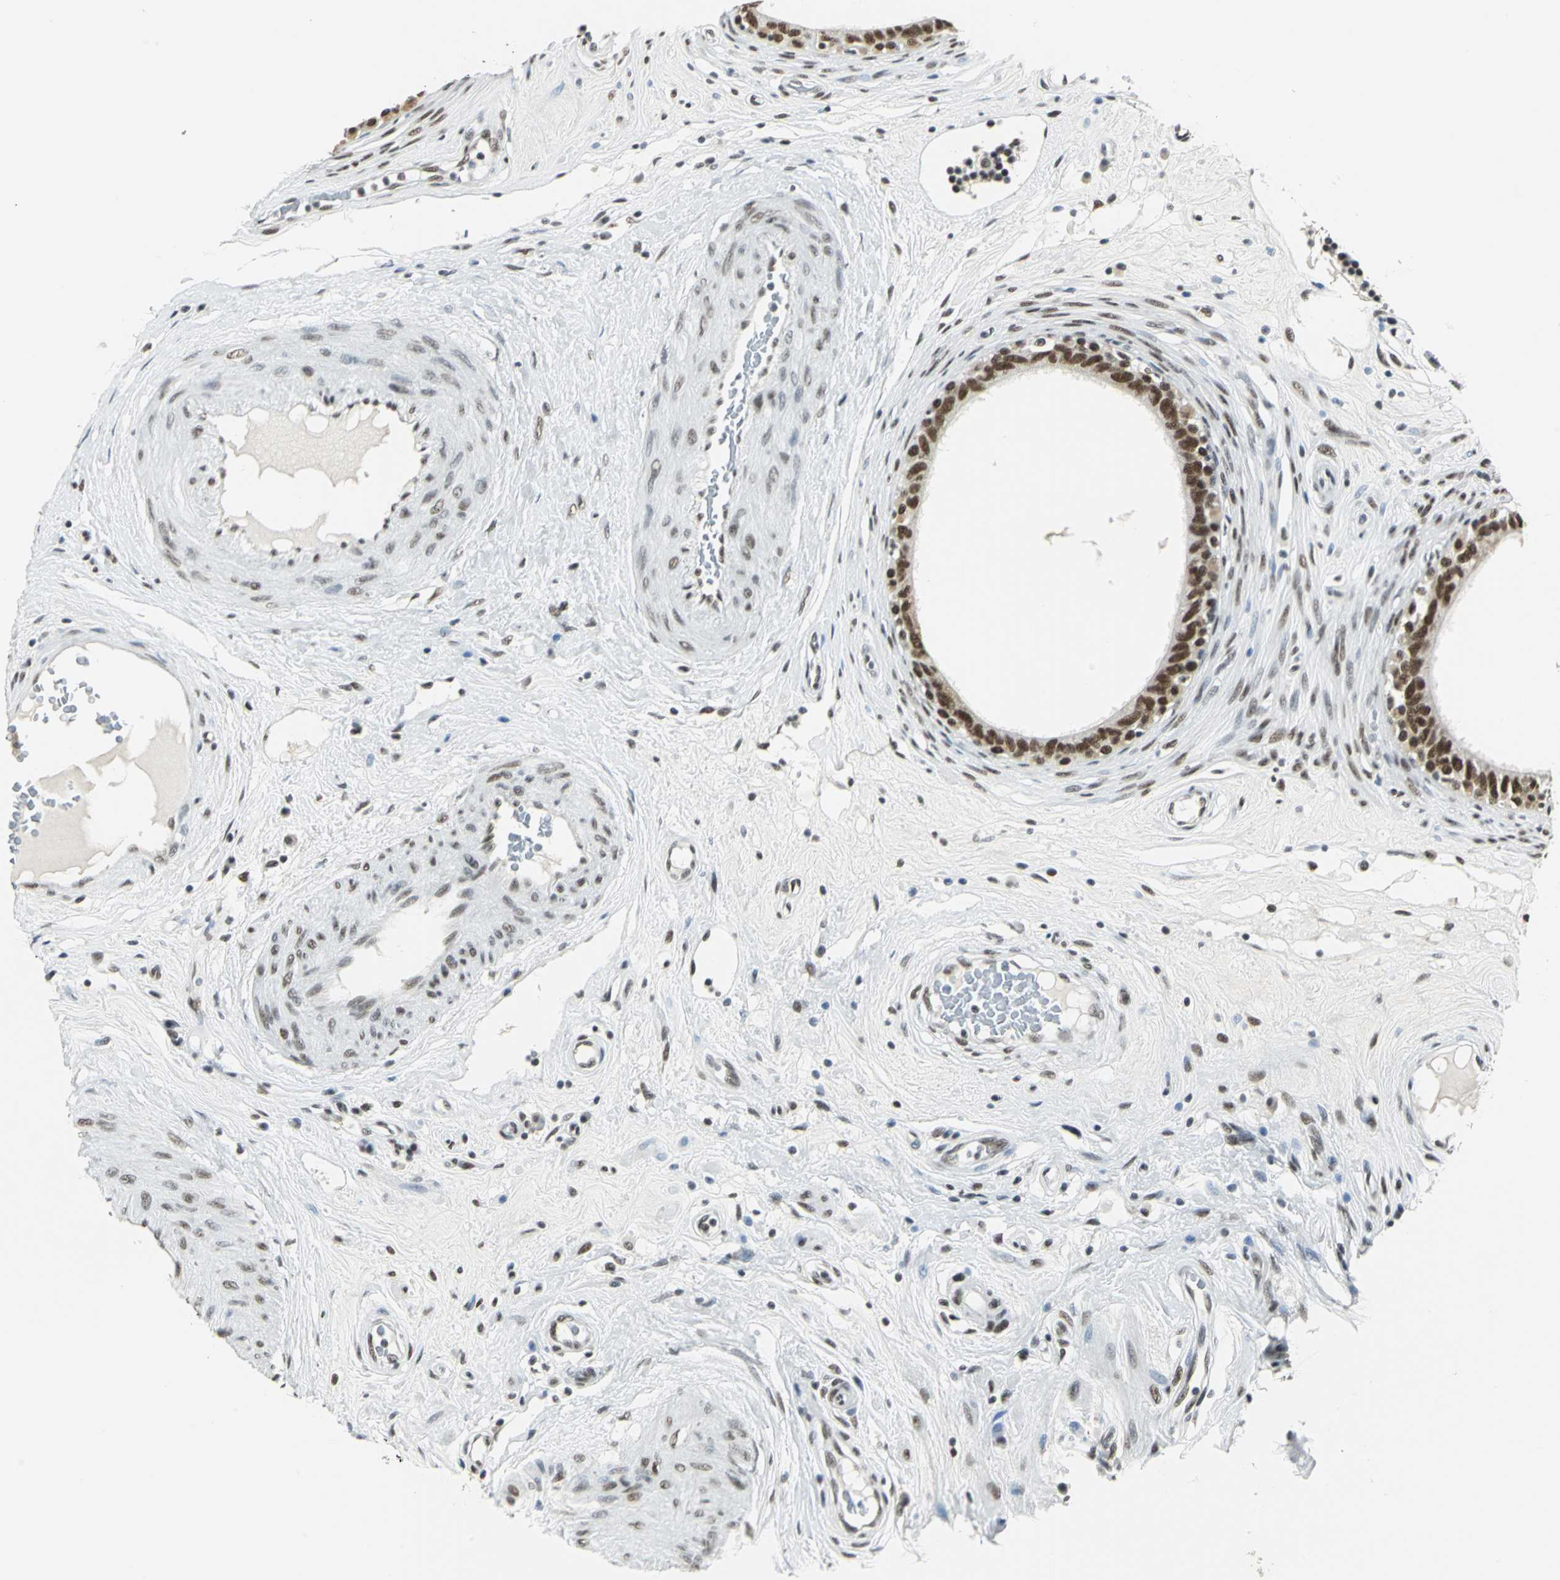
{"staining": {"intensity": "strong", "quantity": ">75%", "location": "cytoplasmic/membranous,nuclear"}, "tissue": "epididymis", "cell_type": "Glandular cells", "image_type": "normal", "snomed": [{"axis": "morphology", "description": "Normal tissue, NOS"}, {"axis": "morphology", "description": "Inflammation, NOS"}, {"axis": "topography", "description": "Epididymis"}], "caption": "A micrograph of human epididymis stained for a protein demonstrates strong cytoplasmic/membranous,nuclear brown staining in glandular cells. The staining is performed using DAB (3,3'-diaminobenzidine) brown chromogen to label protein expression. The nuclei are counter-stained blue using hematoxylin.", "gene": "ADNP", "patient": {"sex": "male", "age": 84}}